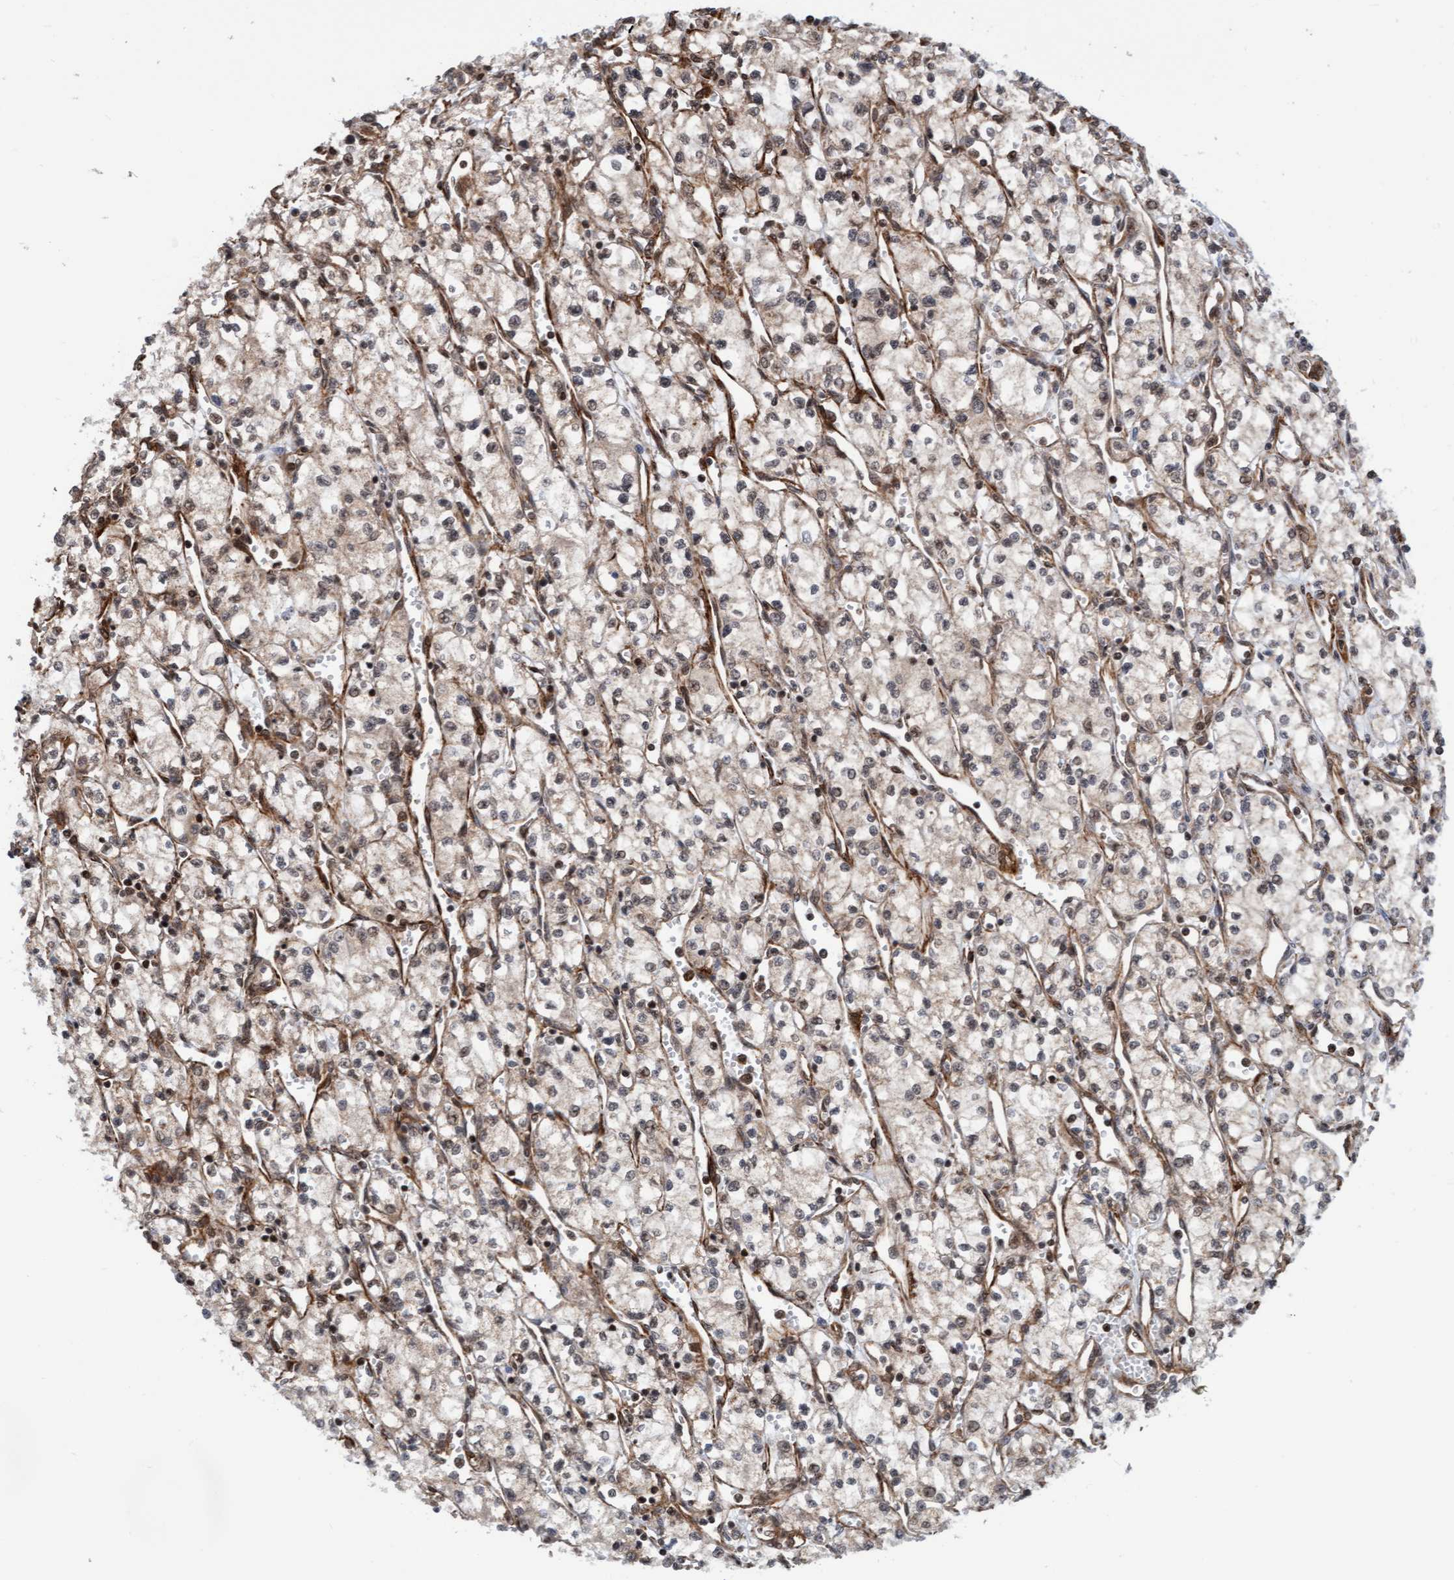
{"staining": {"intensity": "weak", "quantity": "<25%", "location": "cytoplasmic/membranous,nuclear"}, "tissue": "renal cancer", "cell_type": "Tumor cells", "image_type": "cancer", "snomed": [{"axis": "morphology", "description": "Adenocarcinoma, NOS"}, {"axis": "topography", "description": "Kidney"}], "caption": "Tumor cells show no significant expression in renal cancer.", "gene": "STXBP4", "patient": {"sex": "male", "age": 59}}